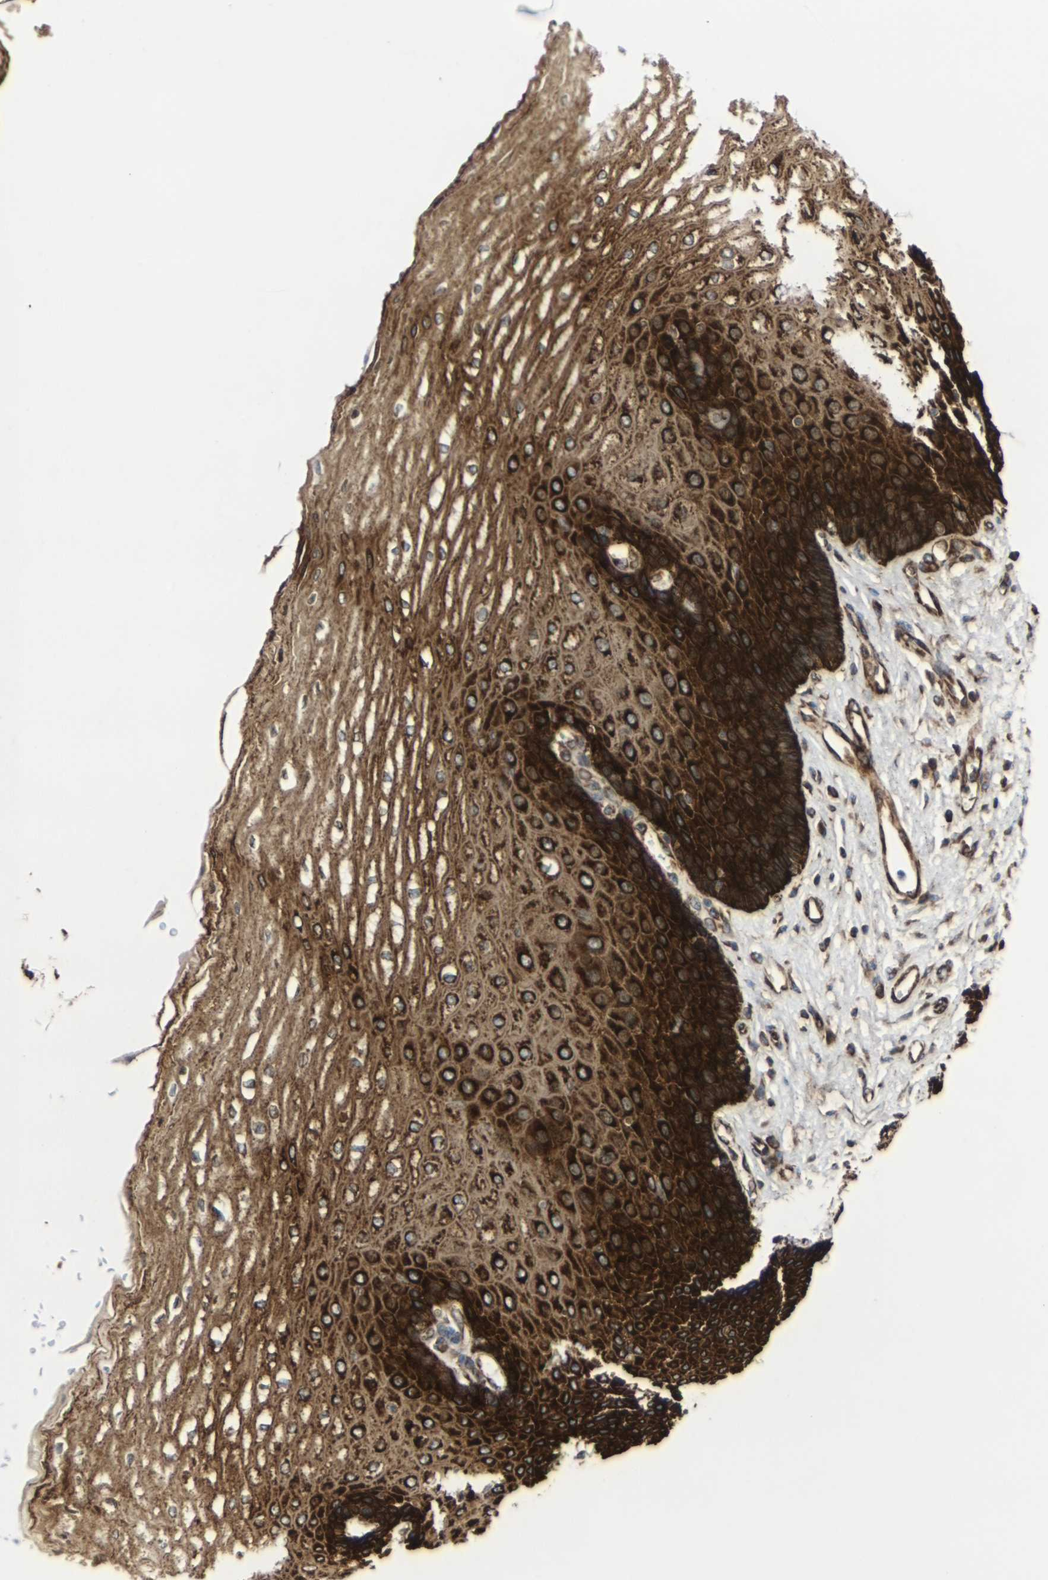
{"staining": {"intensity": "strong", "quantity": ">75%", "location": "cytoplasmic/membranous"}, "tissue": "esophagus", "cell_type": "Squamous epithelial cells", "image_type": "normal", "snomed": [{"axis": "morphology", "description": "Normal tissue, NOS"}, {"axis": "topography", "description": "Esophagus"}], "caption": "Immunohistochemistry (IHC) (DAB (3,3'-diaminobenzidine)) staining of unremarkable esophagus displays strong cytoplasmic/membranous protein expression in approximately >75% of squamous epithelial cells.", "gene": "MARCHF2", "patient": {"sex": "male", "age": 54}}